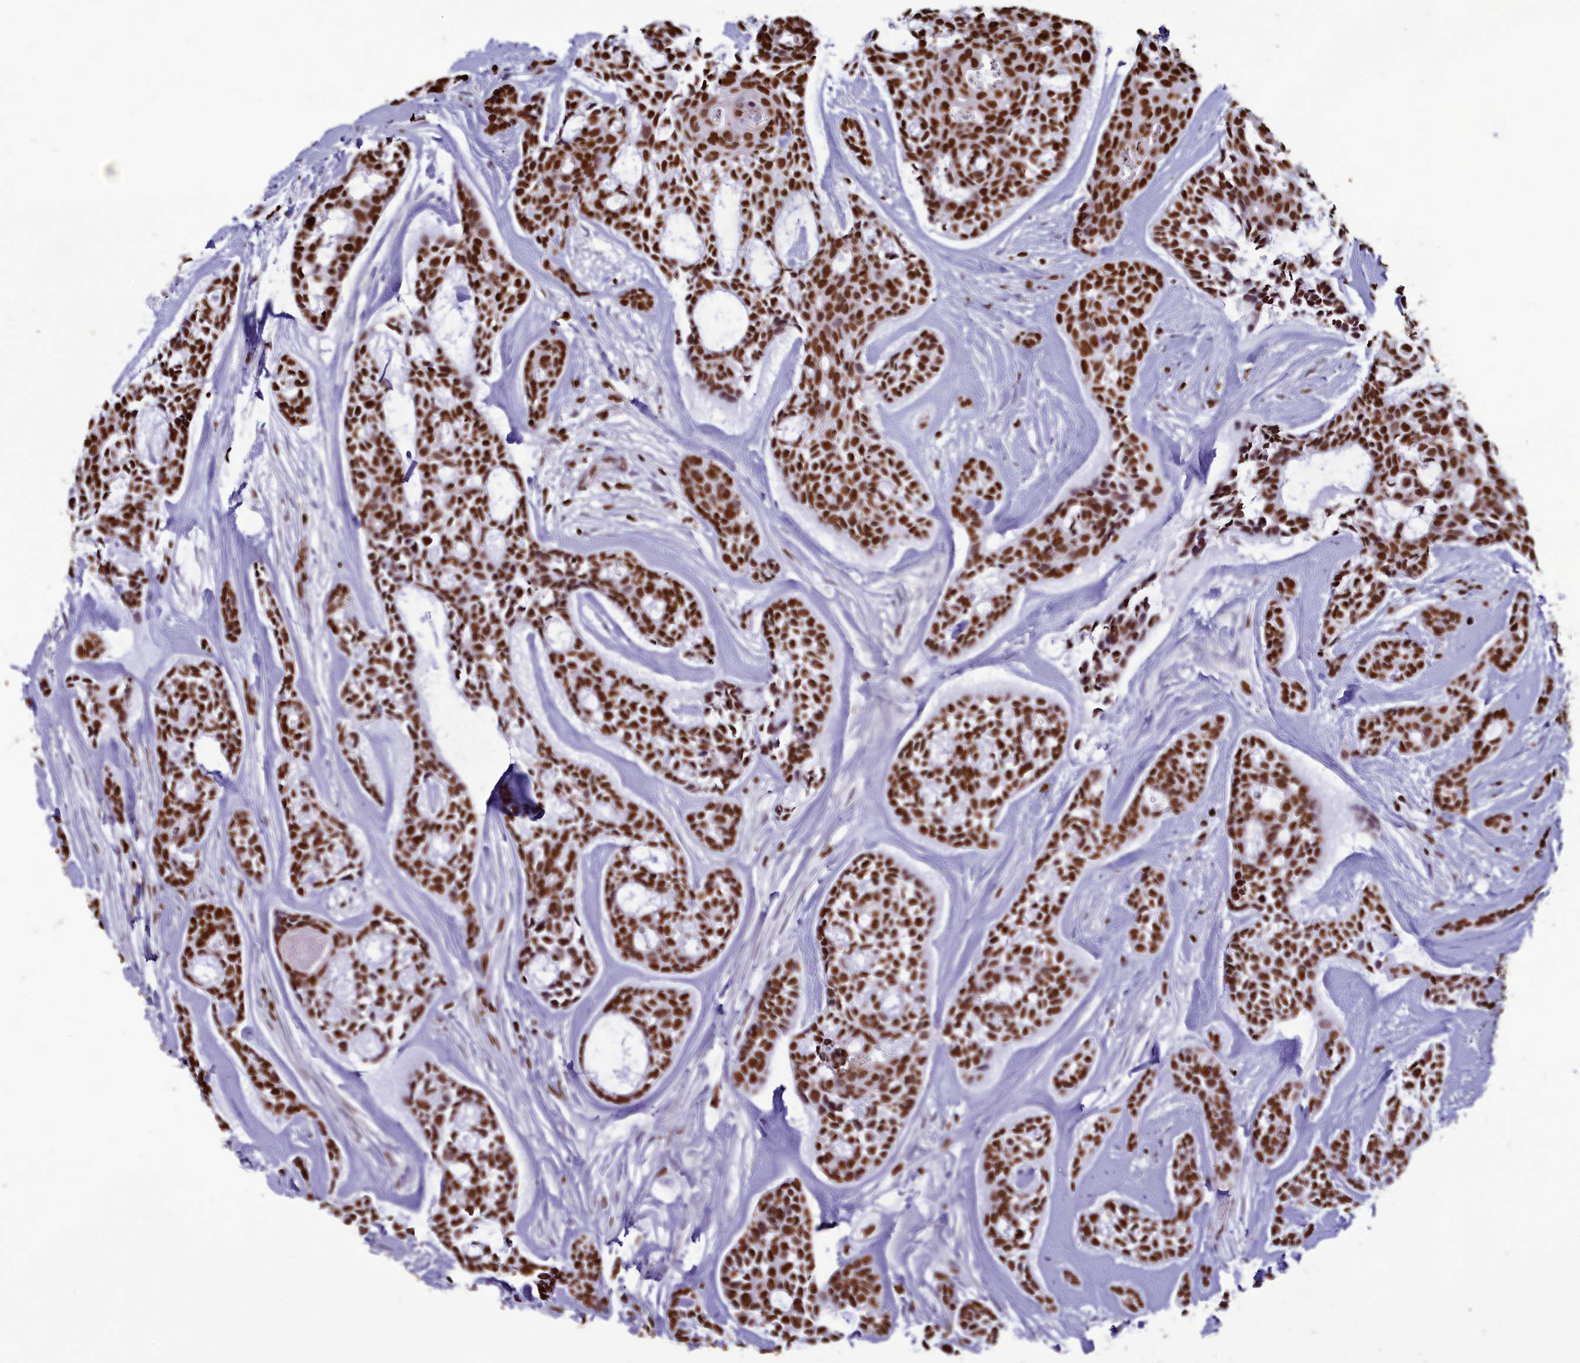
{"staining": {"intensity": "strong", "quantity": ">75%", "location": "nuclear"}, "tissue": "head and neck cancer", "cell_type": "Tumor cells", "image_type": "cancer", "snomed": [{"axis": "morphology", "description": "Adenocarcinoma, NOS"}, {"axis": "topography", "description": "Subcutis"}, {"axis": "topography", "description": "Head-Neck"}], "caption": "A photomicrograph of head and neck cancer (adenocarcinoma) stained for a protein exhibits strong nuclear brown staining in tumor cells. Using DAB (3,3'-diaminobenzidine) (brown) and hematoxylin (blue) stains, captured at high magnification using brightfield microscopy.", "gene": "AKAP17A", "patient": {"sex": "female", "age": 73}}